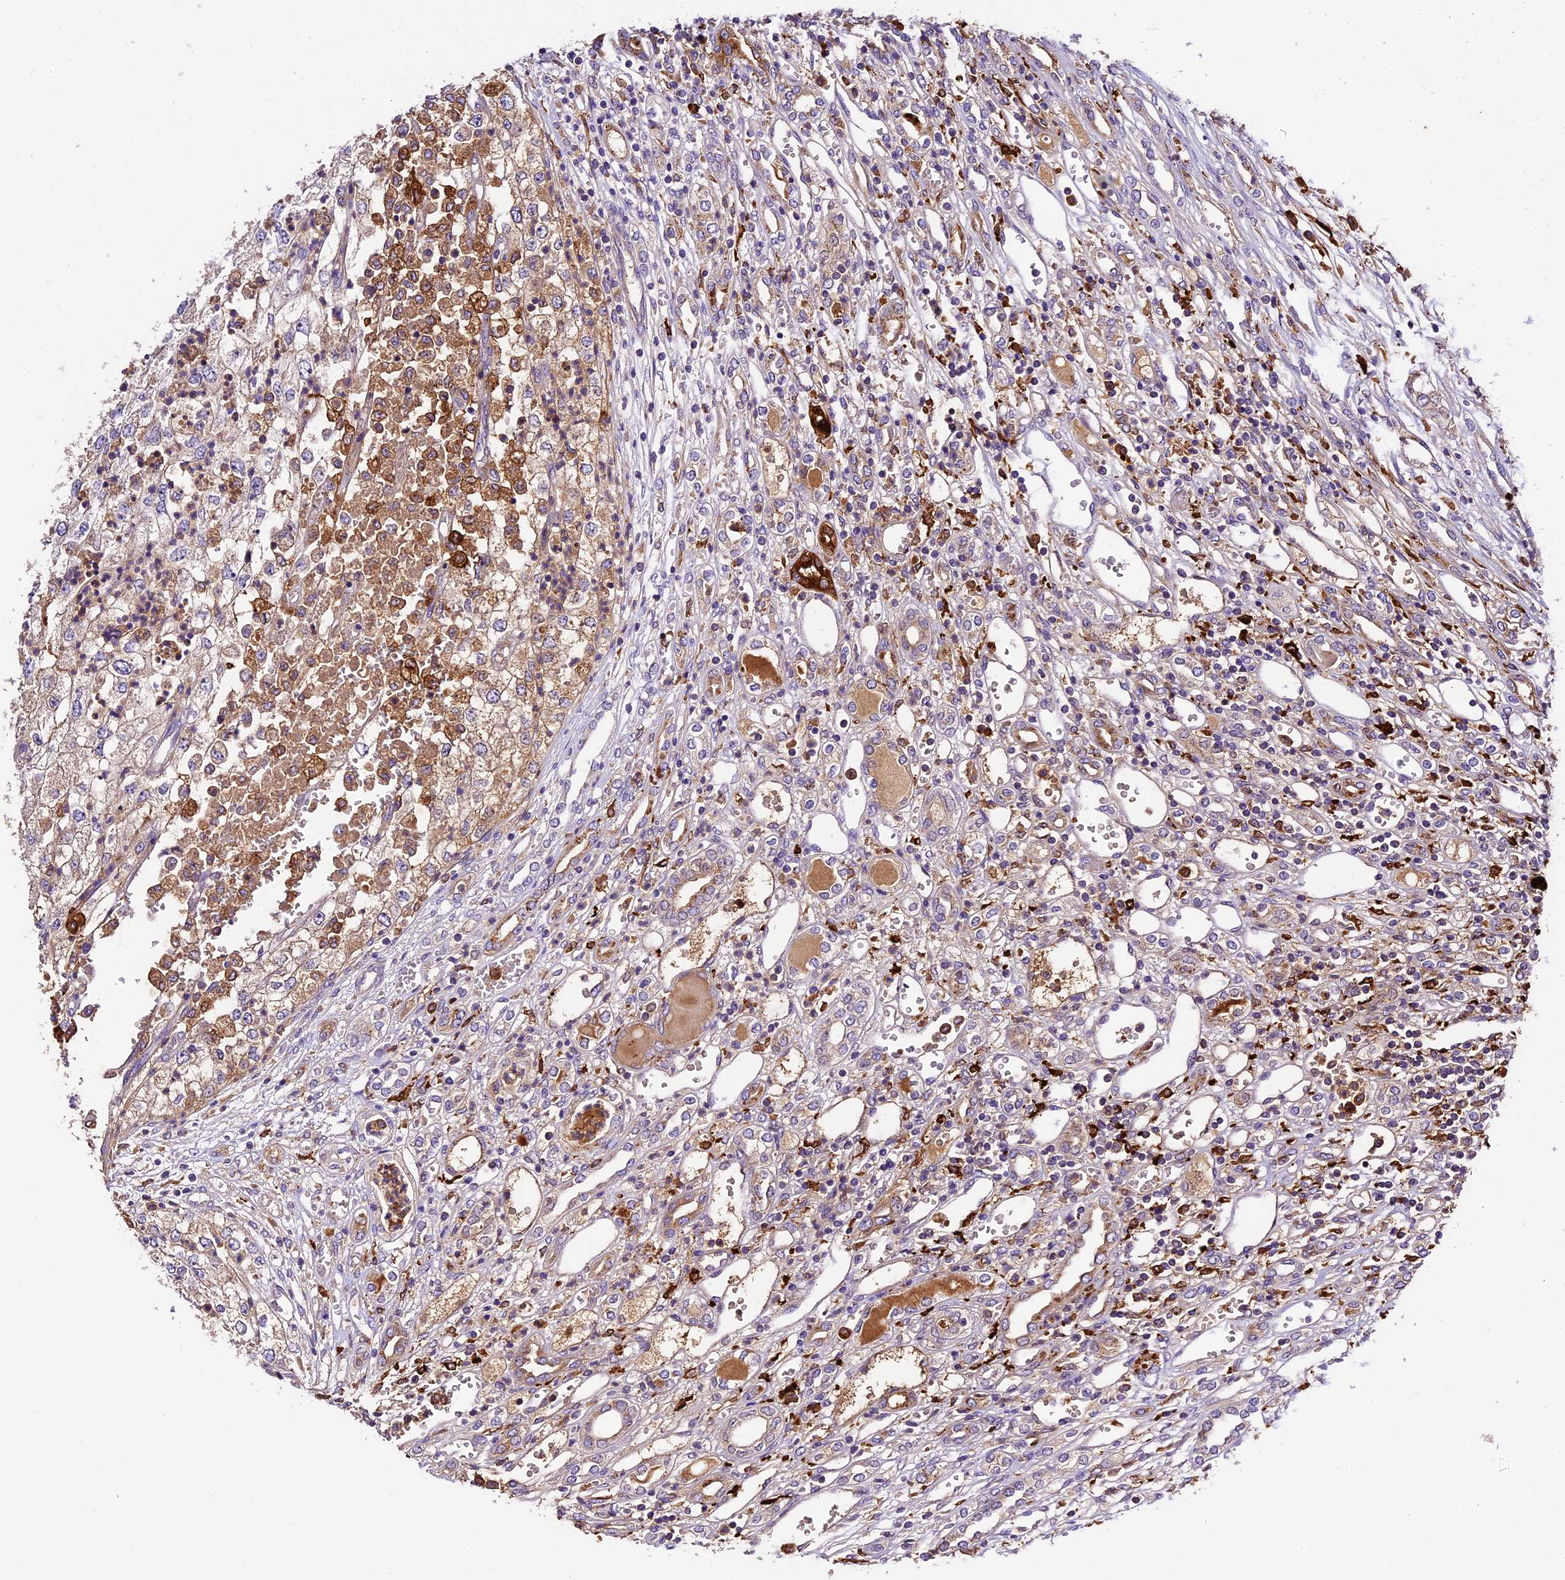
{"staining": {"intensity": "weak", "quantity": "<25%", "location": "cytoplasmic/membranous"}, "tissue": "renal cancer", "cell_type": "Tumor cells", "image_type": "cancer", "snomed": [{"axis": "morphology", "description": "Adenocarcinoma, NOS"}, {"axis": "topography", "description": "Kidney"}], "caption": "This is an immunohistochemistry histopathology image of renal cancer. There is no expression in tumor cells.", "gene": "CILP2", "patient": {"sex": "female", "age": 54}}